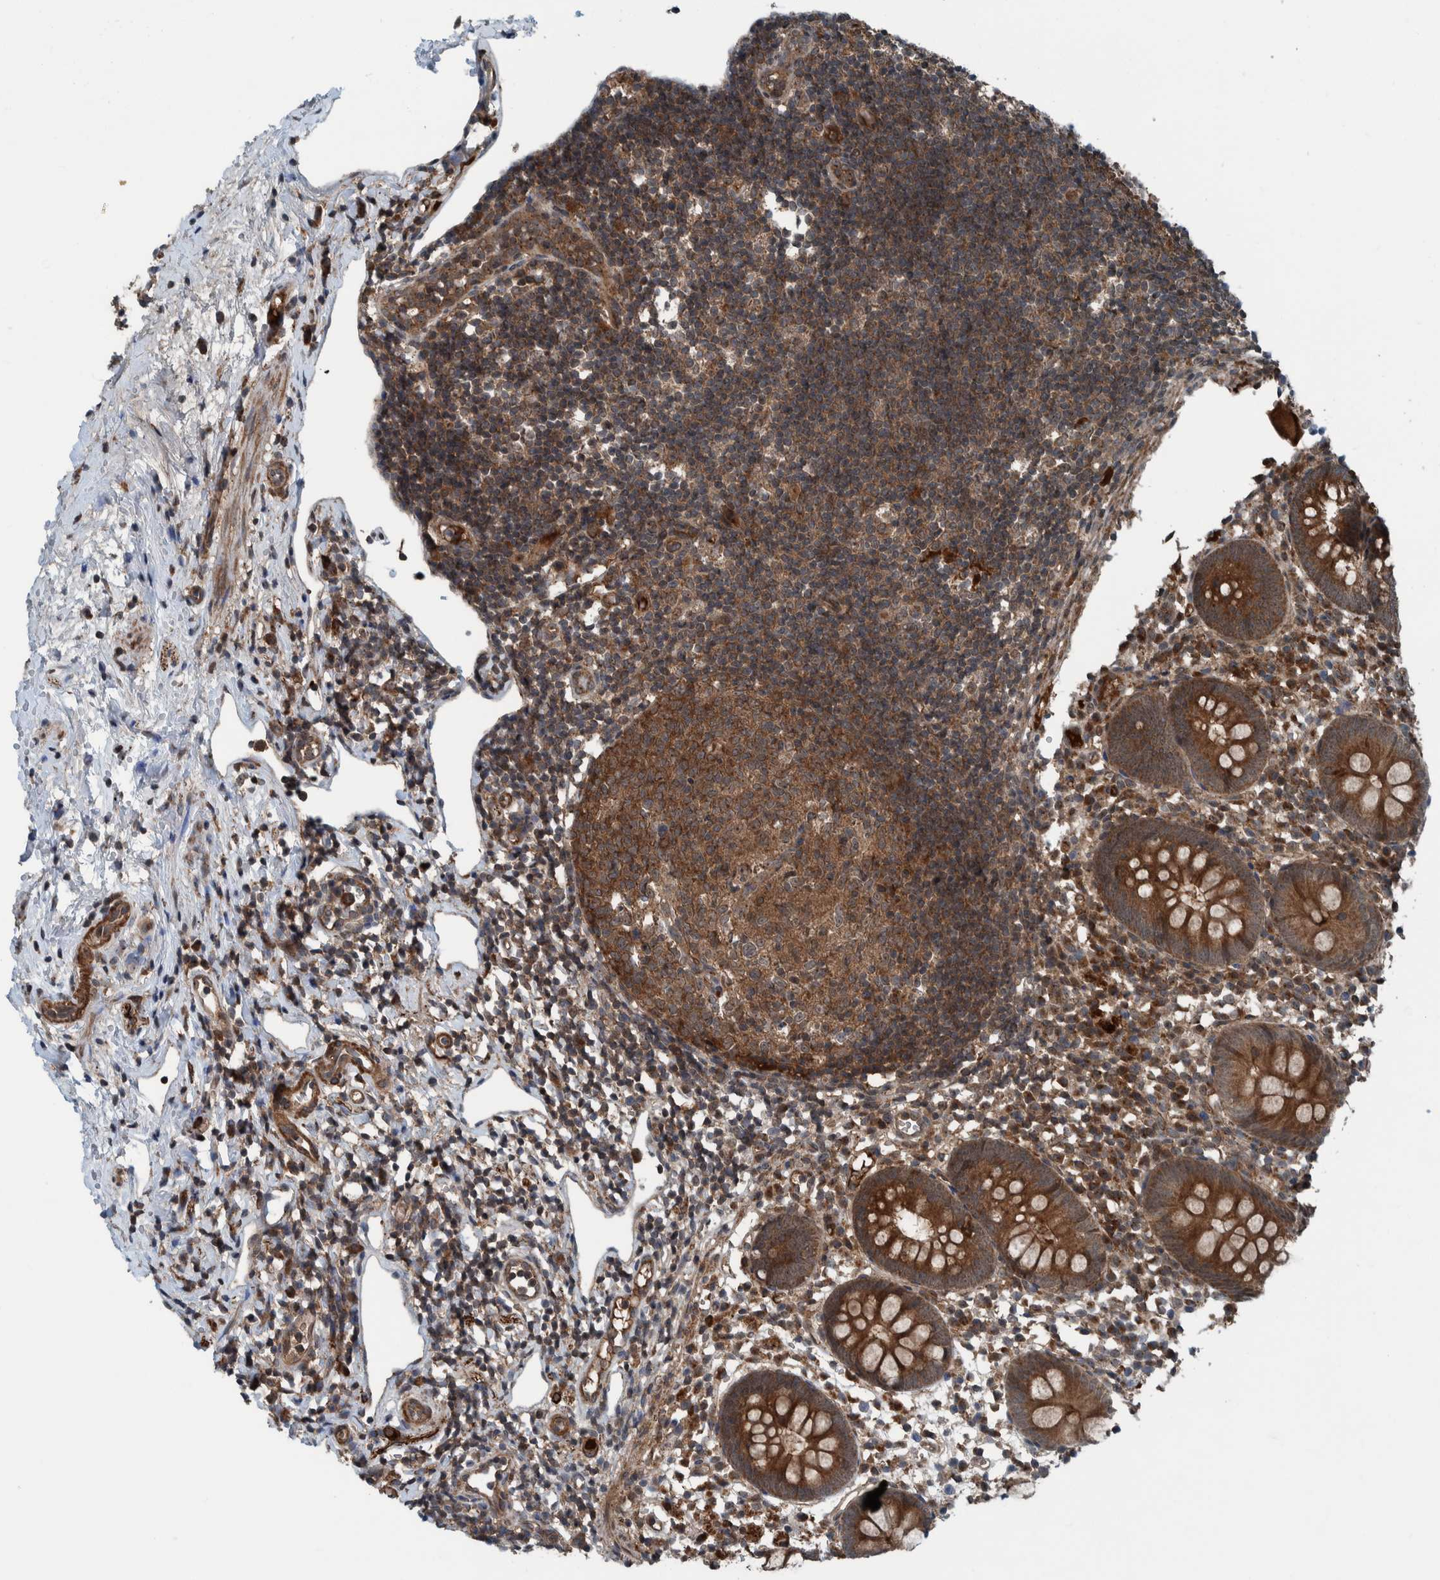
{"staining": {"intensity": "strong", "quantity": ">75%", "location": "cytoplasmic/membranous"}, "tissue": "appendix", "cell_type": "Glandular cells", "image_type": "normal", "snomed": [{"axis": "morphology", "description": "Normal tissue, NOS"}, {"axis": "topography", "description": "Appendix"}], "caption": "Immunohistochemistry (IHC) (DAB) staining of normal human appendix displays strong cytoplasmic/membranous protein positivity in about >75% of glandular cells. (Stains: DAB (3,3'-diaminobenzidine) in brown, nuclei in blue, Microscopy: brightfield microscopy at high magnification).", "gene": "CUEDC1", "patient": {"sex": "female", "age": 20}}